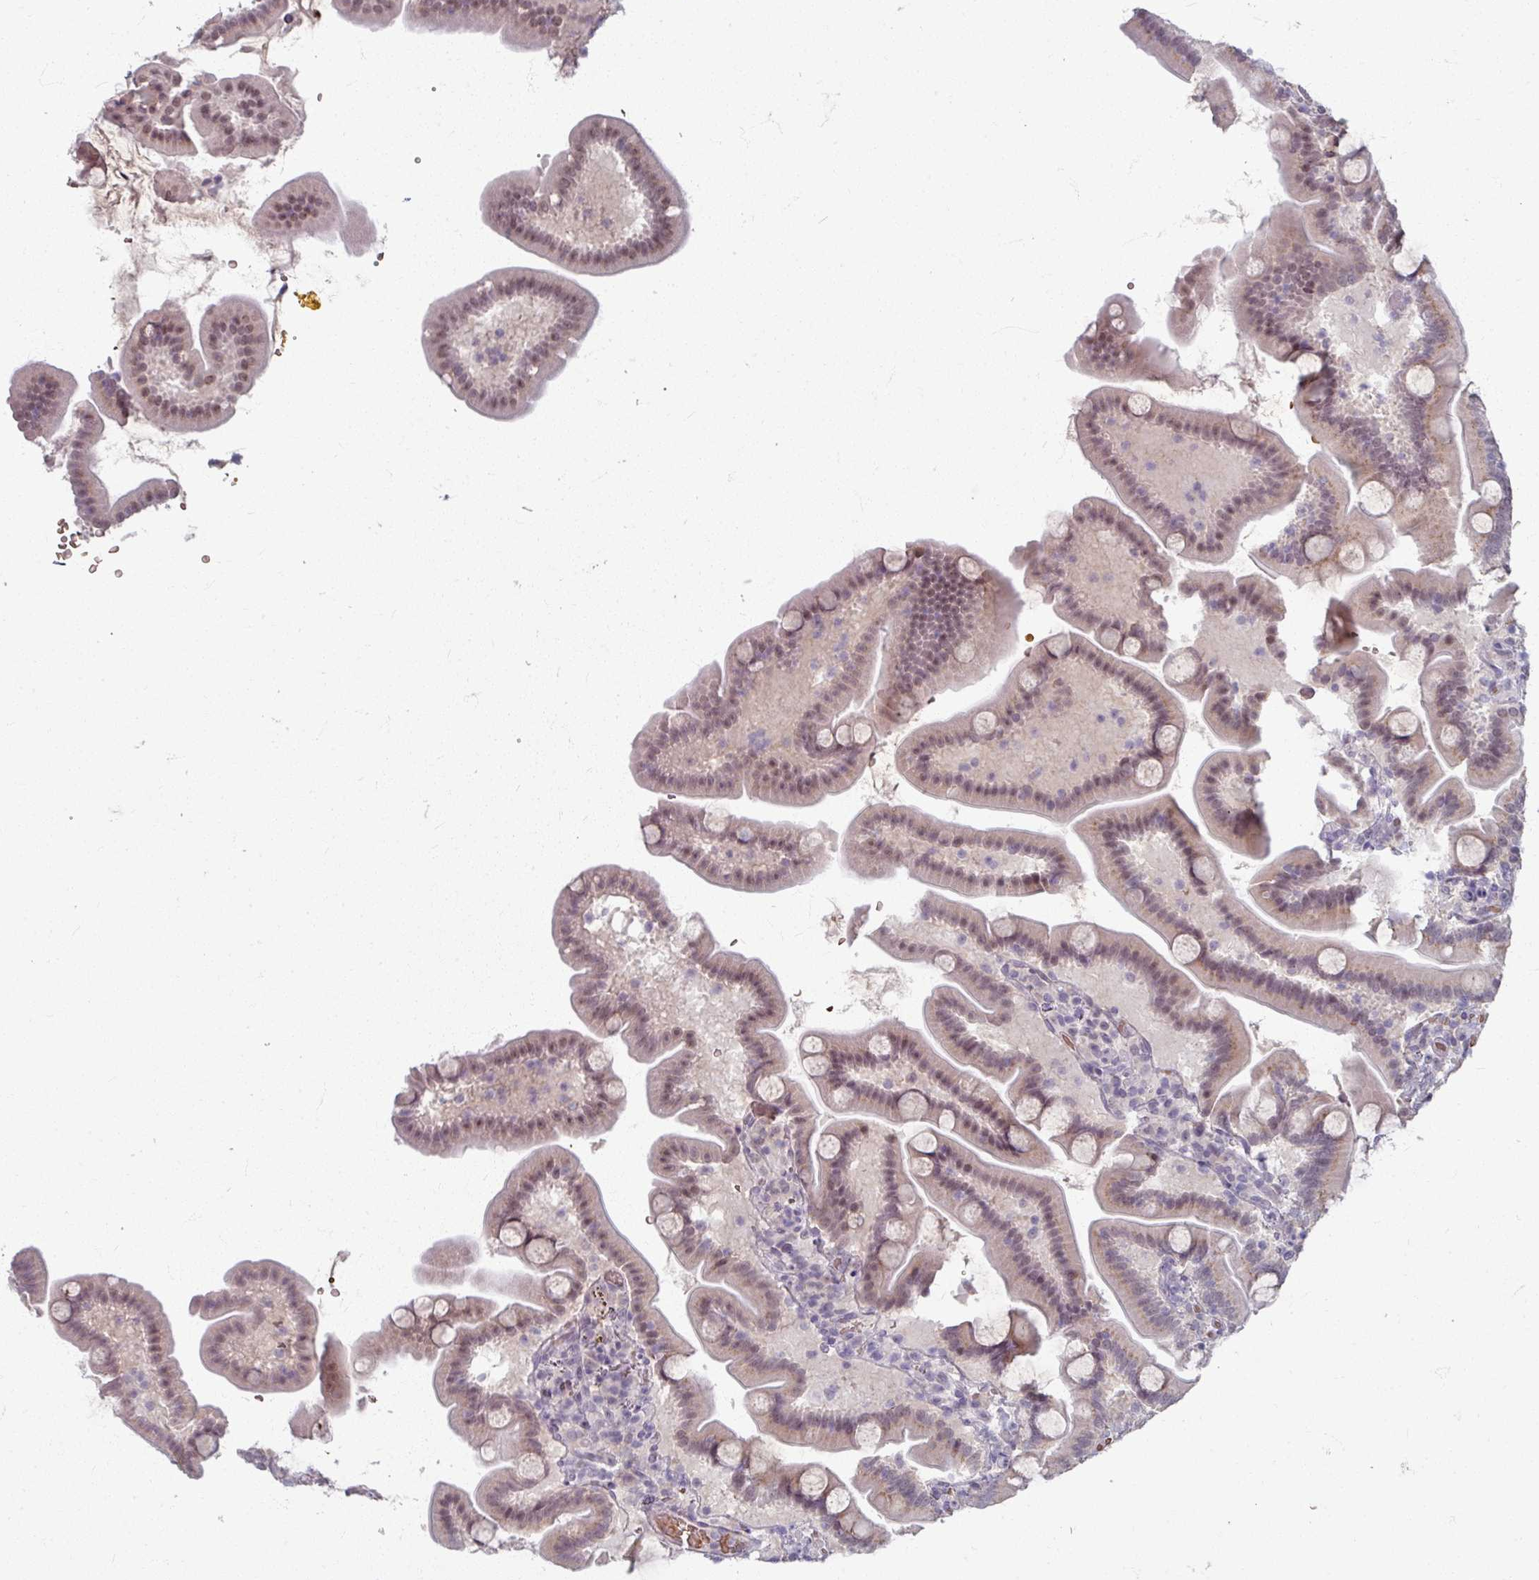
{"staining": {"intensity": "moderate", "quantity": ">75%", "location": "cytoplasmic/membranous"}, "tissue": "duodenum", "cell_type": "Glandular cells", "image_type": "normal", "snomed": [{"axis": "morphology", "description": "Normal tissue, NOS"}, {"axis": "topography", "description": "Duodenum"}], "caption": "This photomicrograph demonstrates benign duodenum stained with immunohistochemistry (IHC) to label a protein in brown. The cytoplasmic/membranous of glandular cells show moderate positivity for the protein. Nuclei are counter-stained blue.", "gene": "KMT5C", "patient": {"sex": "male", "age": 55}}